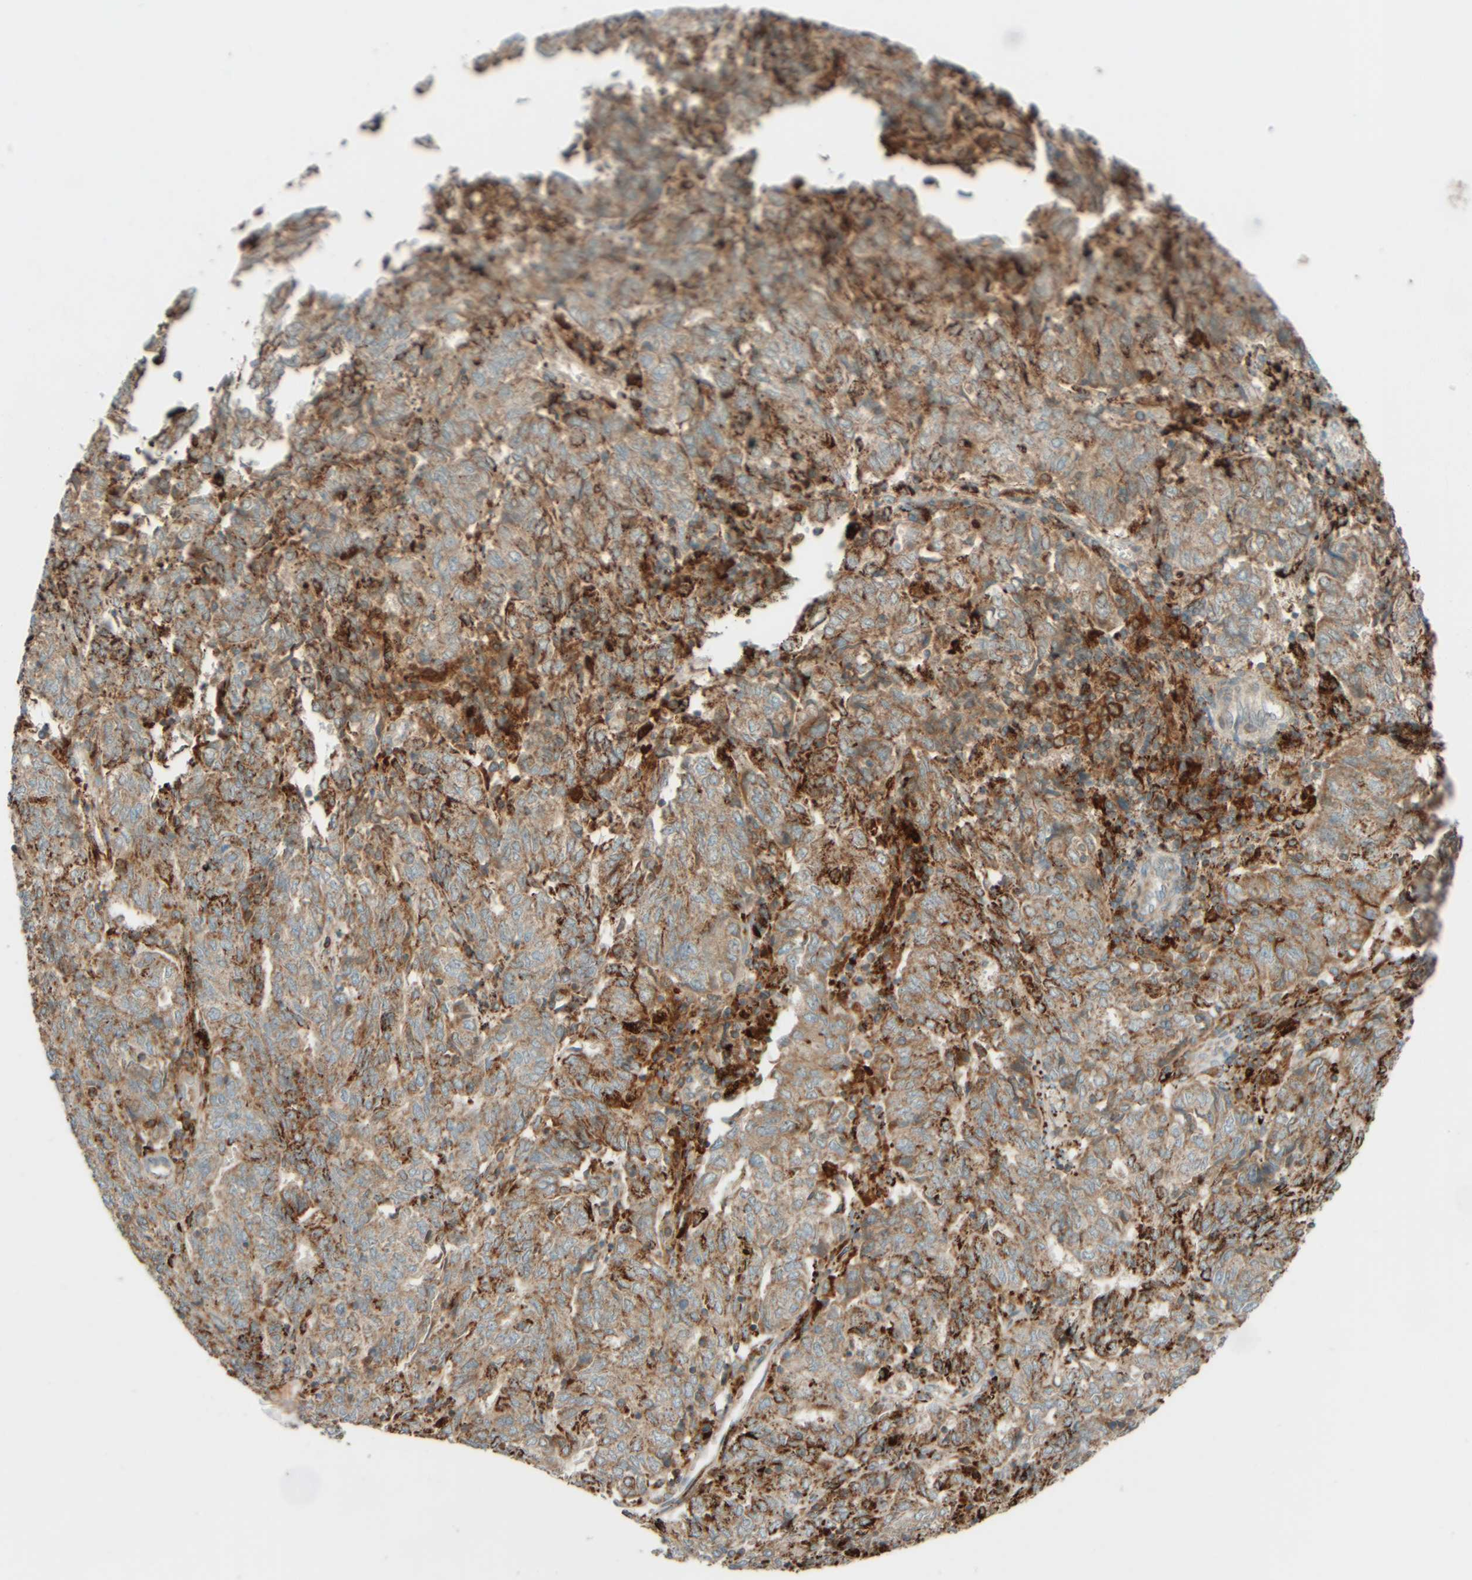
{"staining": {"intensity": "moderate", "quantity": ">75%", "location": "cytoplasmic/membranous"}, "tissue": "endometrial cancer", "cell_type": "Tumor cells", "image_type": "cancer", "snomed": [{"axis": "morphology", "description": "Adenocarcinoma, NOS"}, {"axis": "topography", "description": "Endometrium"}], "caption": "Immunohistochemistry (IHC) photomicrograph of neoplastic tissue: human endometrial cancer stained using immunohistochemistry (IHC) demonstrates medium levels of moderate protein expression localized specifically in the cytoplasmic/membranous of tumor cells, appearing as a cytoplasmic/membranous brown color.", "gene": "SPAG5", "patient": {"sex": "female", "age": 80}}